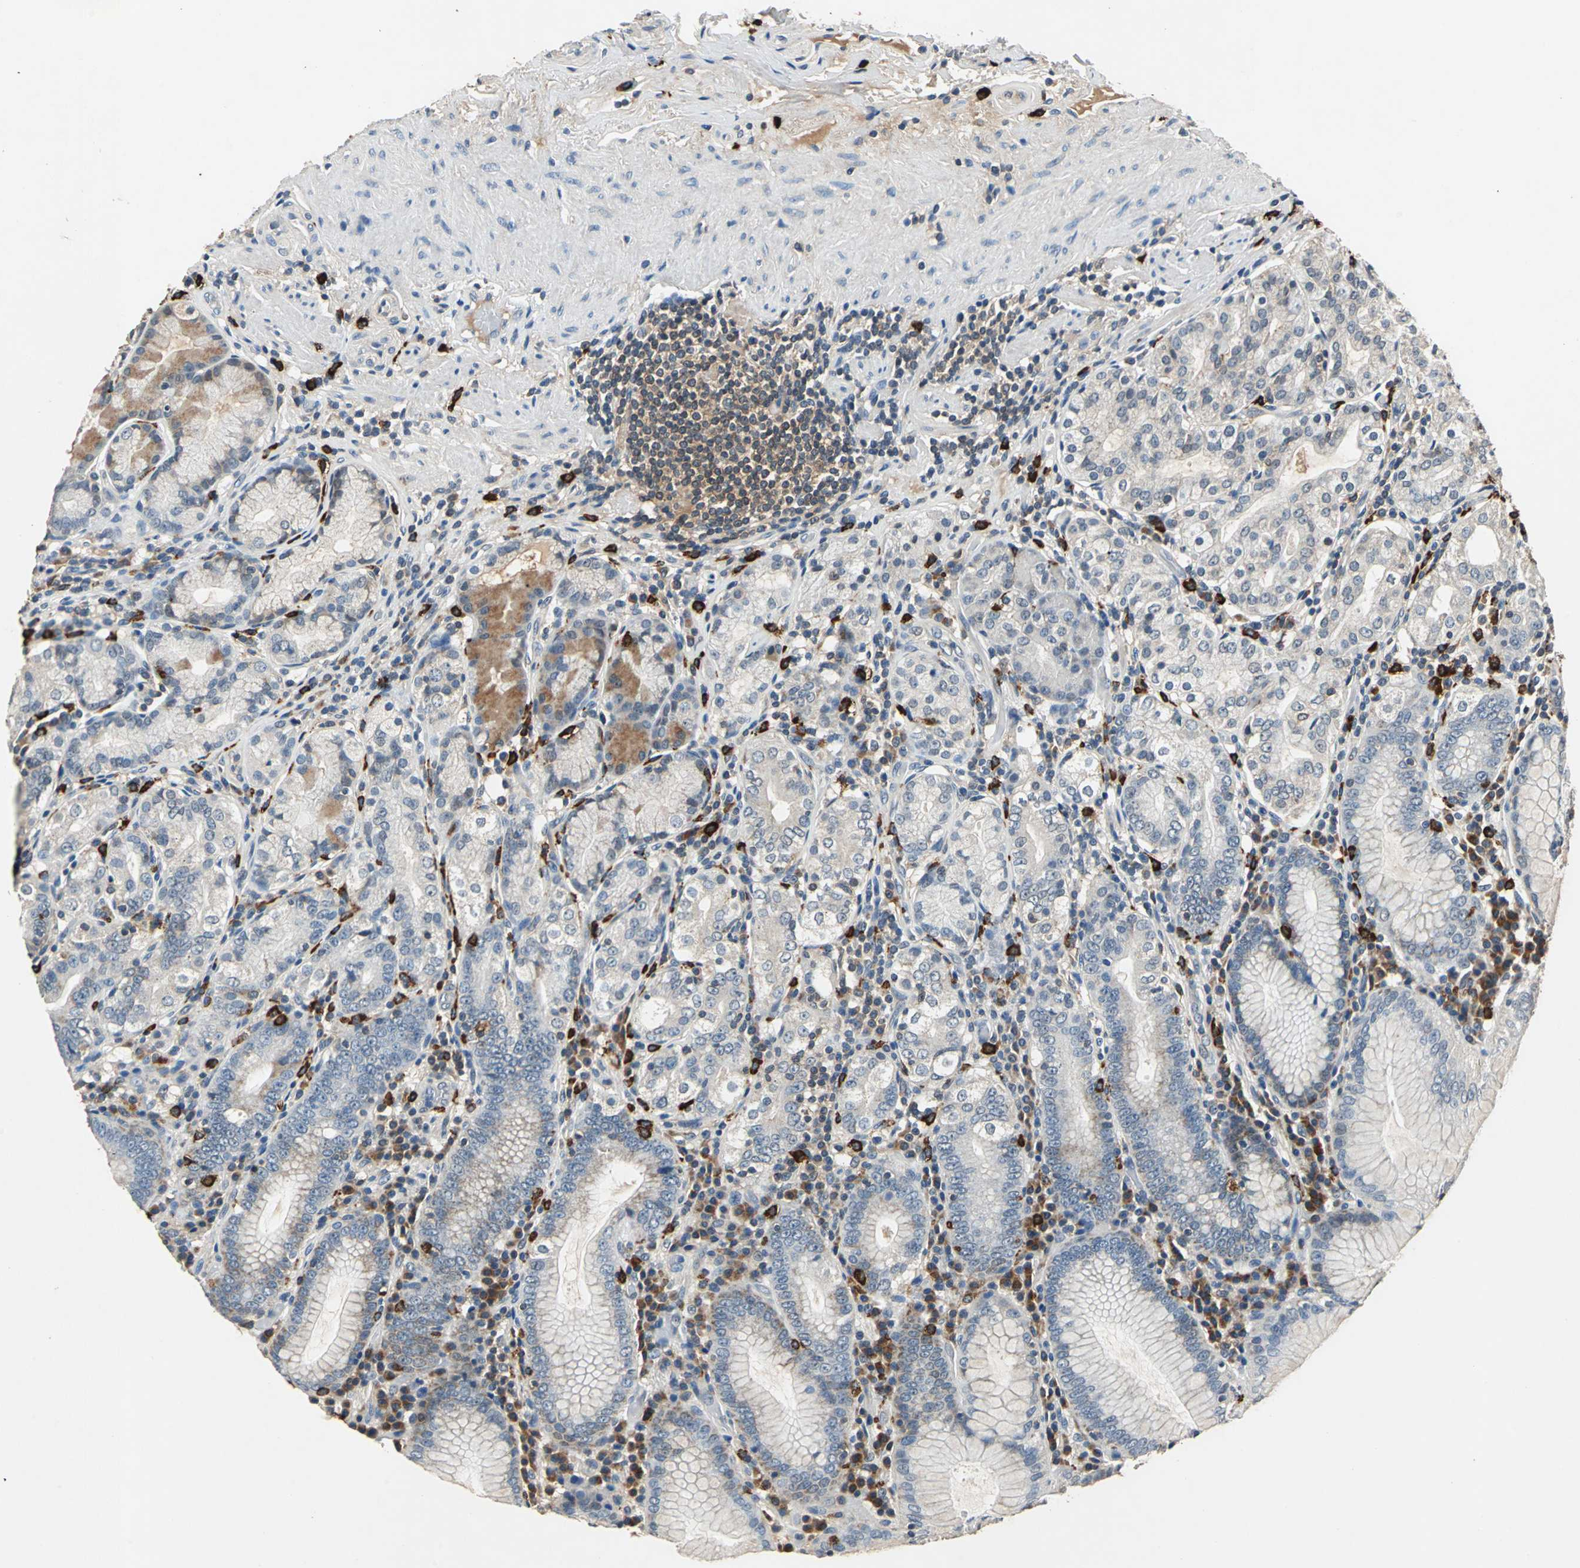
{"staining": {"intensity": "moderate", "quantity": "<25%", "location": "cytoplasmic/membranous"}, "tissue": "stomach", "cell_type": "Glandular cells", "image_type": "normal", "snomed": [{"axis": "morphology", "description": "Normal tissue, NOS"}, {"axis": "topography", "description": "Stomach, lower"}], "caption": "Immunohistochemical staining of benign stomach displays <25% levels of moderate cytoplasmic/membranous protein expression in about <25% of glandular cells.", "gene": "SLC19A2", "patient": {"sex": "female", "age": 76}}